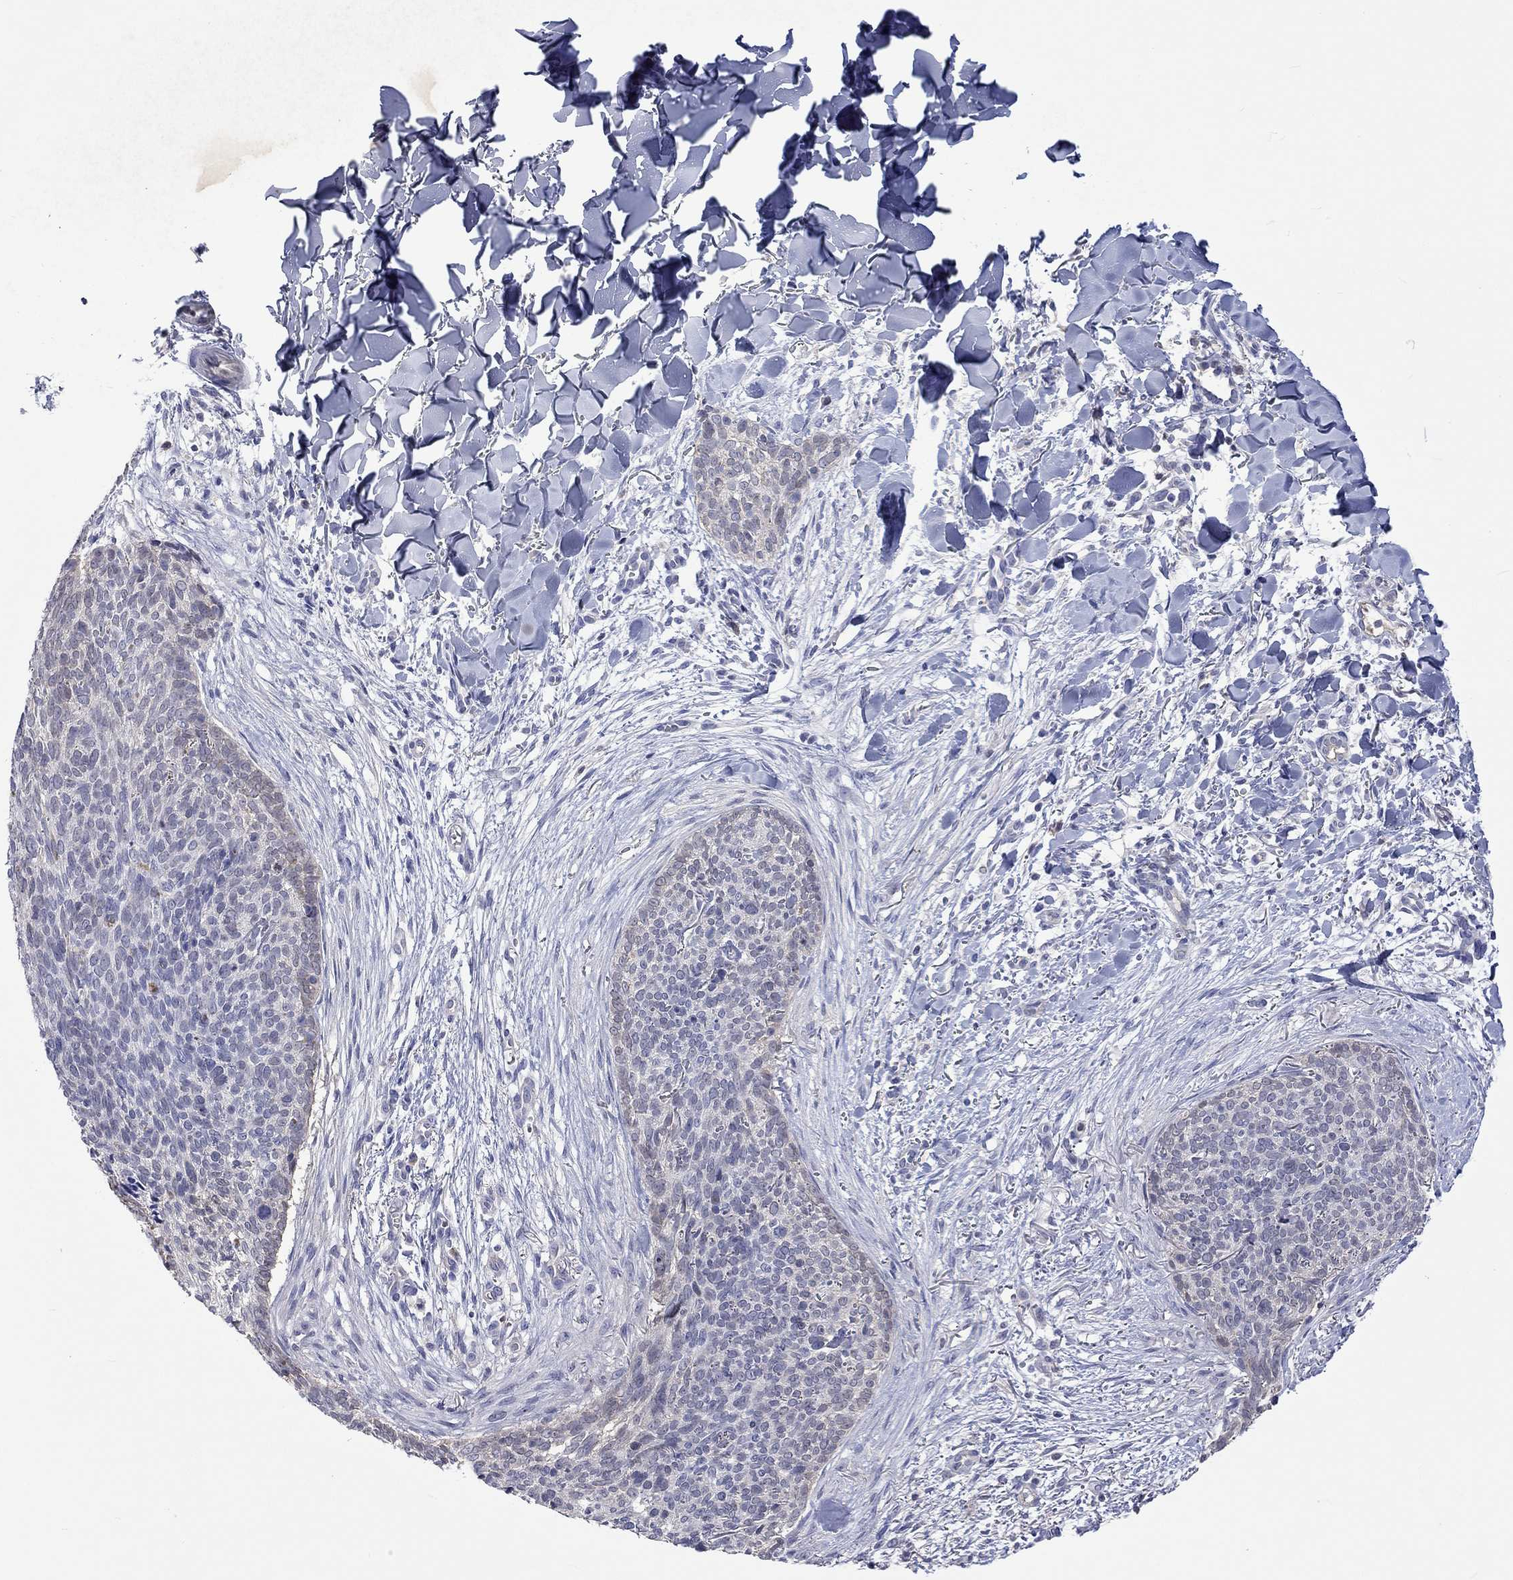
{"staining": {"intensity": "negative", "quantity": "none", "location": "none"}, "tissue": "skin cancer", "cell_type": "Tumor cells", "image_type": "cancer", "snomed": [{"axis": "morphology", "description": "Basal cell carcinoma"}, {"axis": "topography", "description": "Skin"}], "caption": "A high-resolution photomicrograph shows IHC staining of skin cancer (basal cell carcinoma), which shows no significant staining in tumor cells.", "gene": "LRFN4", "patient": {"sex": "male", "age": 64}}